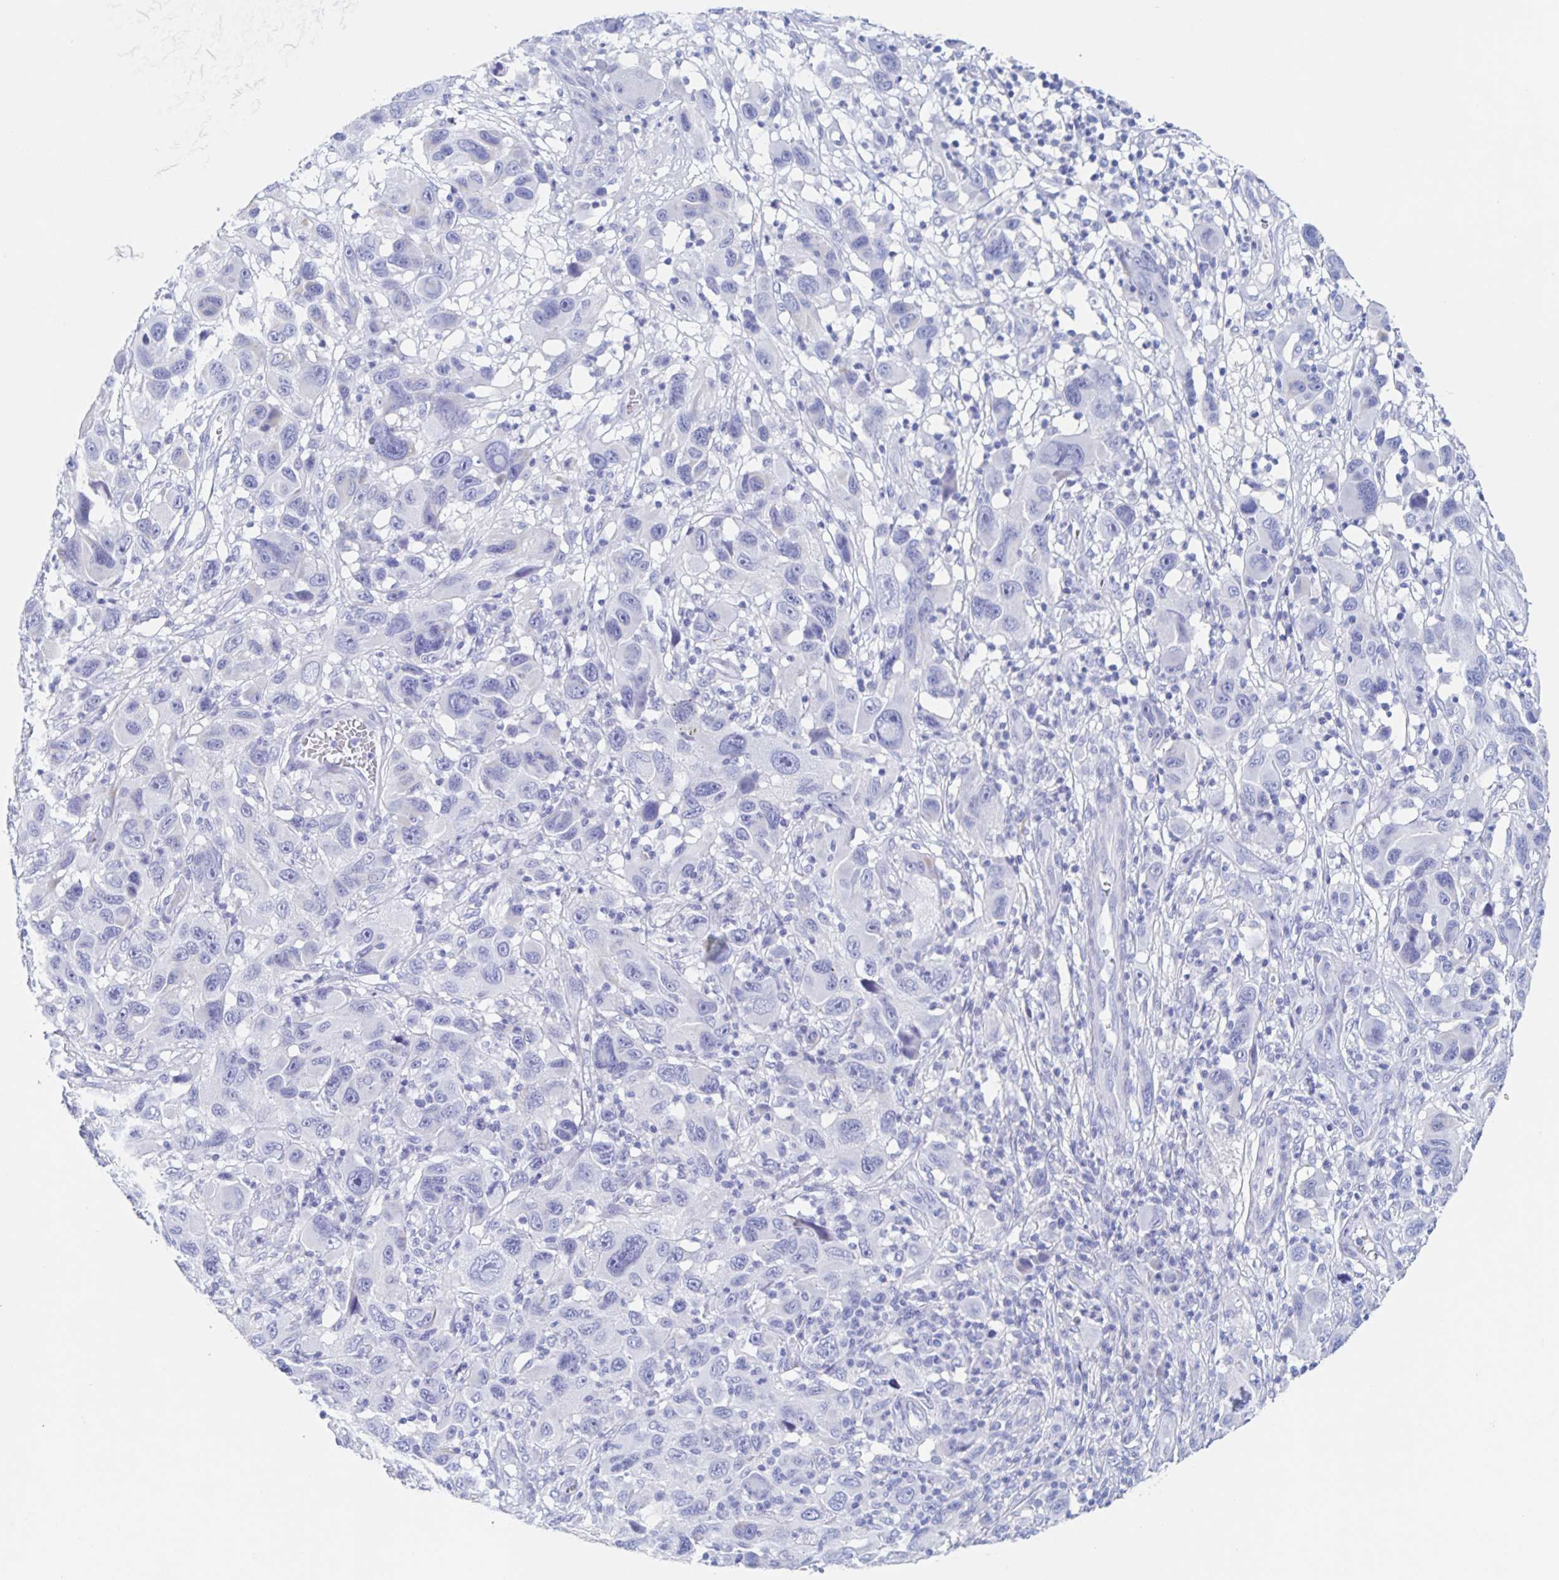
{"staining": {"intensity": "negative", "quantity": "none", "location": "none"}, "tissue": "melanoma", "cell_type": "Tumor cells", "image_type": "cancer", "snomed": [{"axis": "morphology", "description": "Malignant melanoma, NOS"}, {"axis": "topography", "description": "Skin"}], "caption": "The immunohistochemistry (IHC) histopathology image has no significant positivity in tumor cells of melanoma tissue. The staining was performed using DAB to visualize the protein expression in brown, while the nuclei were stained in blue with hematoxylin (Magnification: 20x).", "gene": "DMBT1", "patient": {"sex": "male", "age": 53}}